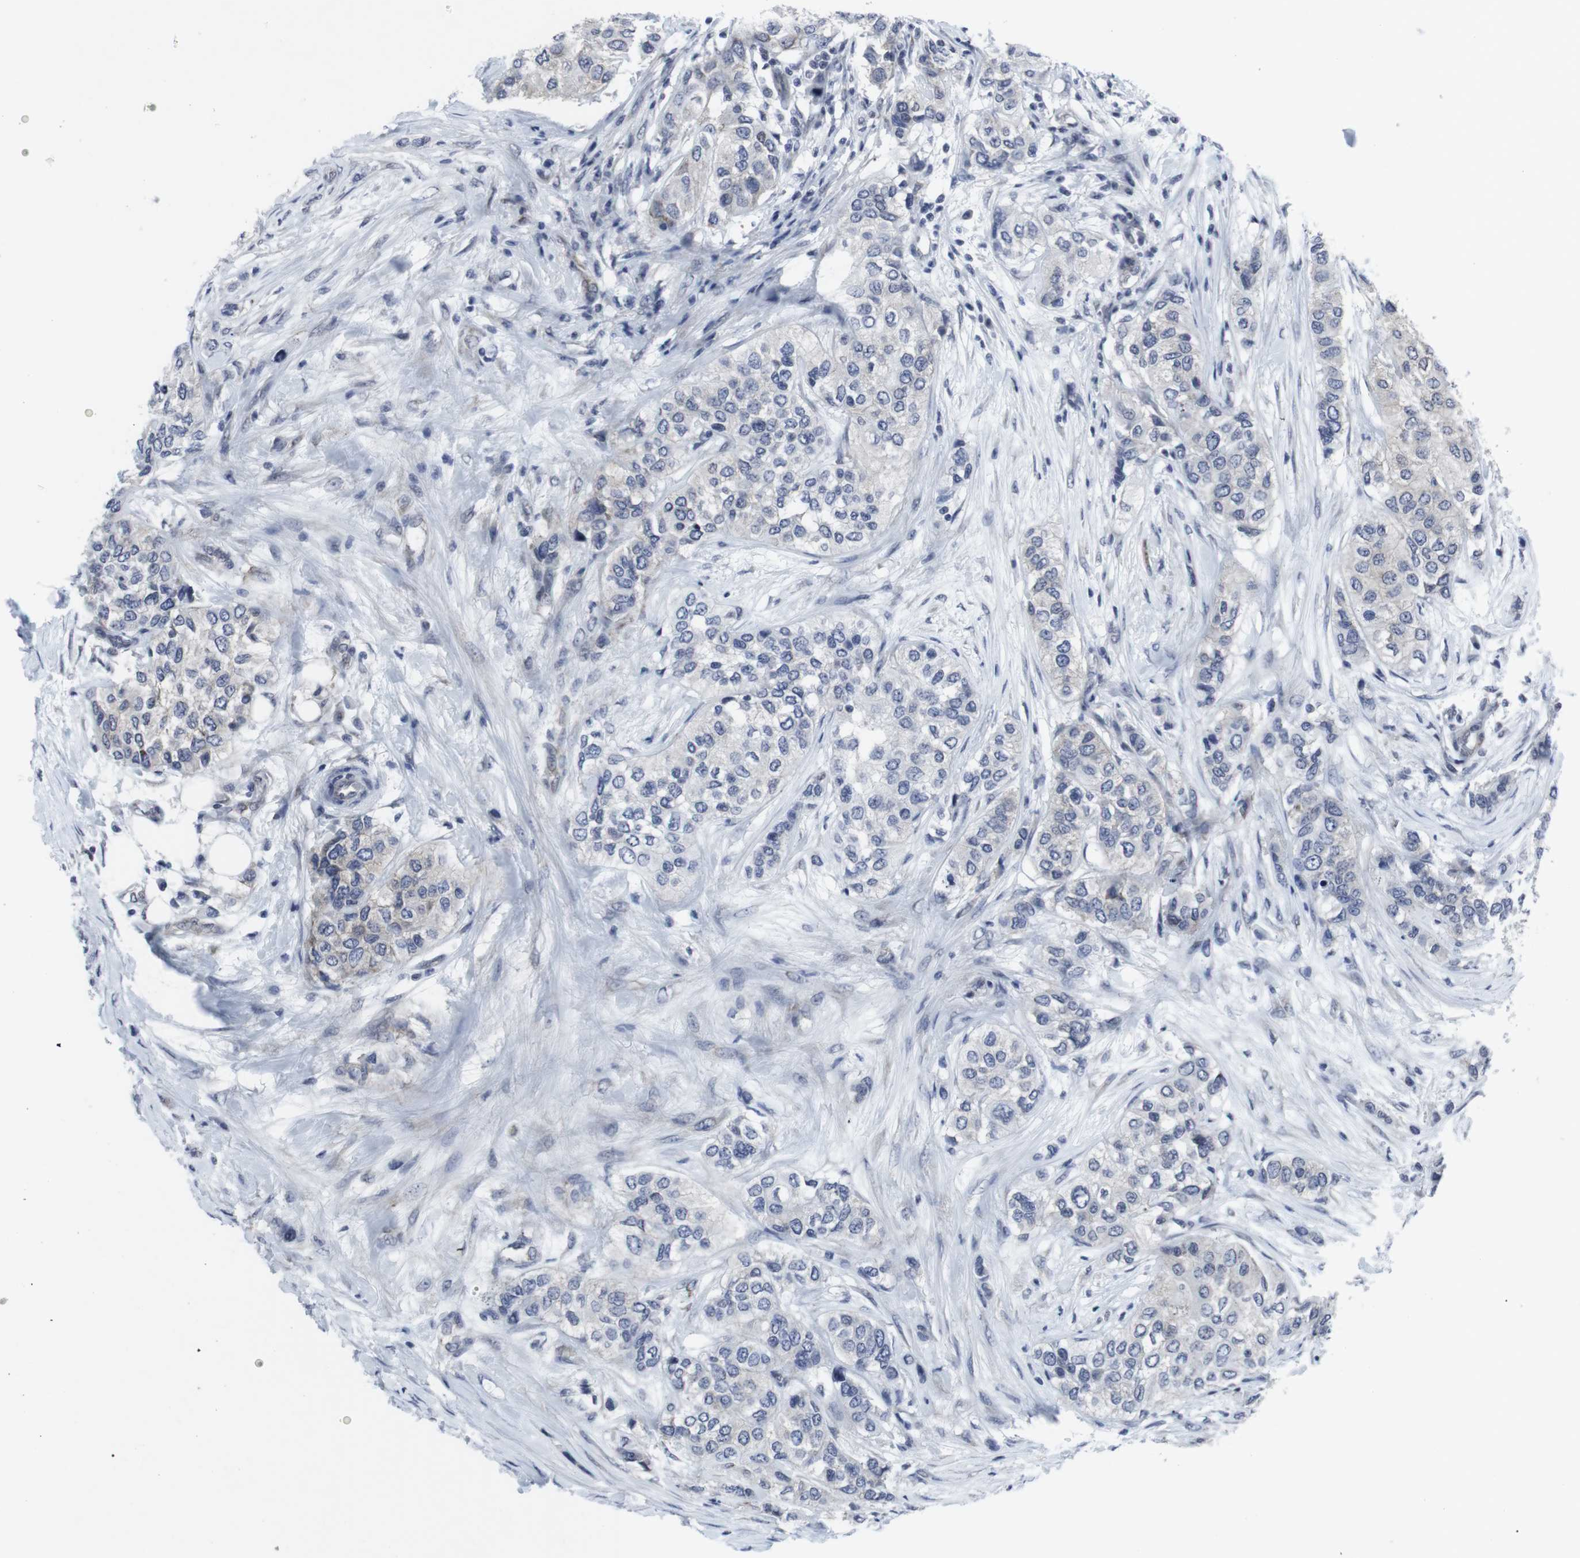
{"staining": {"intensity": "weak", "quantity": "<25%", "location": "cytoplasmic/membranous"}, "tissue": "urothelial cancer", "cell_type": "Tumor cells", "image_type": "cancer", "snomed": [{"axis": "morphology", "description": "Urothelial carcinoma, High grade"}, {"axis": "topography", "description": "Urinary bladder"}], "caption": "Immunohistochemistry of urothelial cancer exhibits no staining in tumor cells. Brightfield microscopy of immunohistochemistry (IHC) stained with DAB (brown) and hematoxylin (blue), captured at high magnification.", "gene": "GEMIN2", "patient": {"sex": "female", "age": 56}}